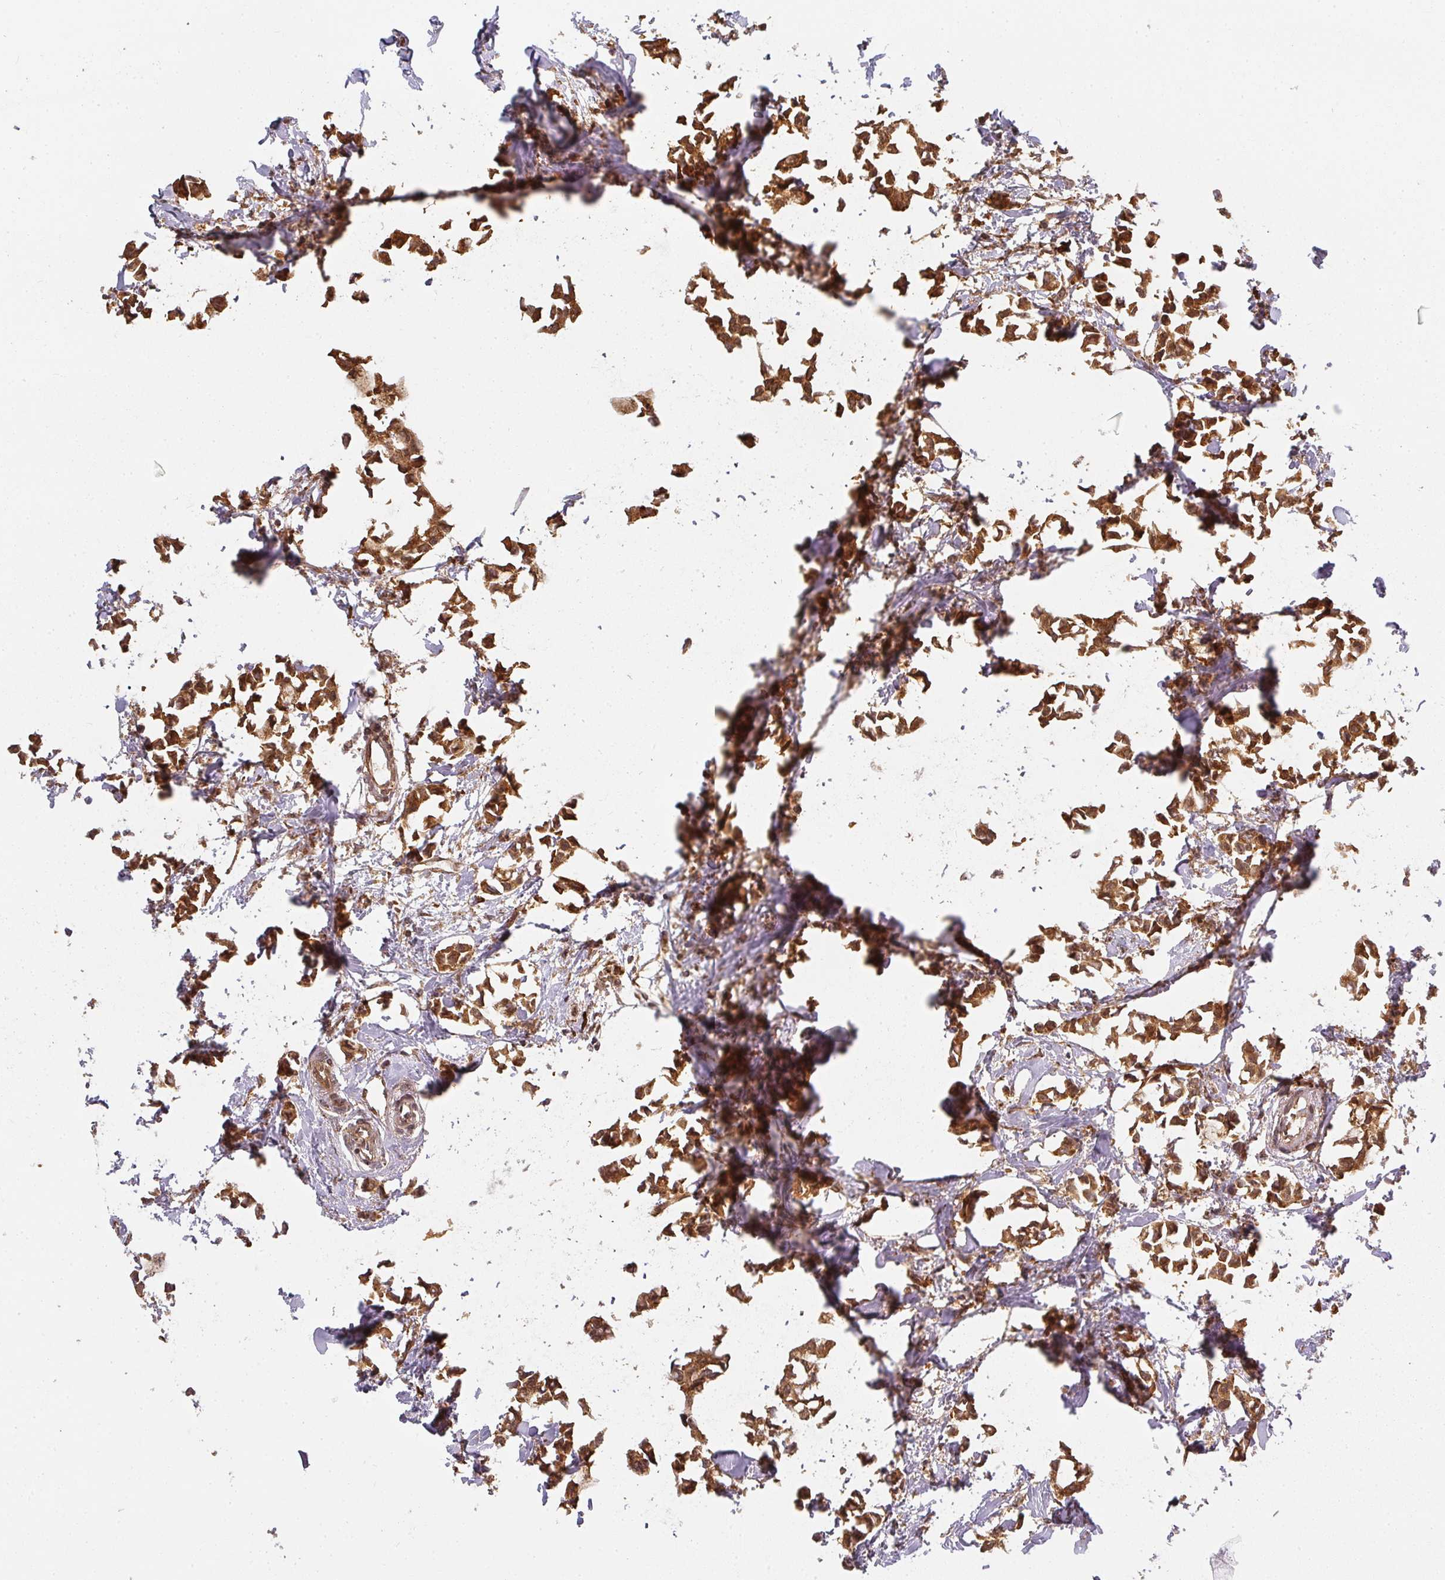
{"staining": {"intensity": "strong", "quantity": ">75%", "location": "cytoplasmic/membranous"}, "tissue": "breast cancer", "cell_type": "Tumor cells", "image_type": "cancer", "snomed": [{"axis": "morphology", "description": "Duct carcinoma"}, {"axis": "topography", "description": "Breast"}], "caption": "Protein expression analysis of breast invasive ductal carcinoma exhibits strong cytoplasmic/membranous positivity in approximately >75% of tumor cells.", "gene": "PPP6R3", "patient": {"sex": "female", "age": 73}}